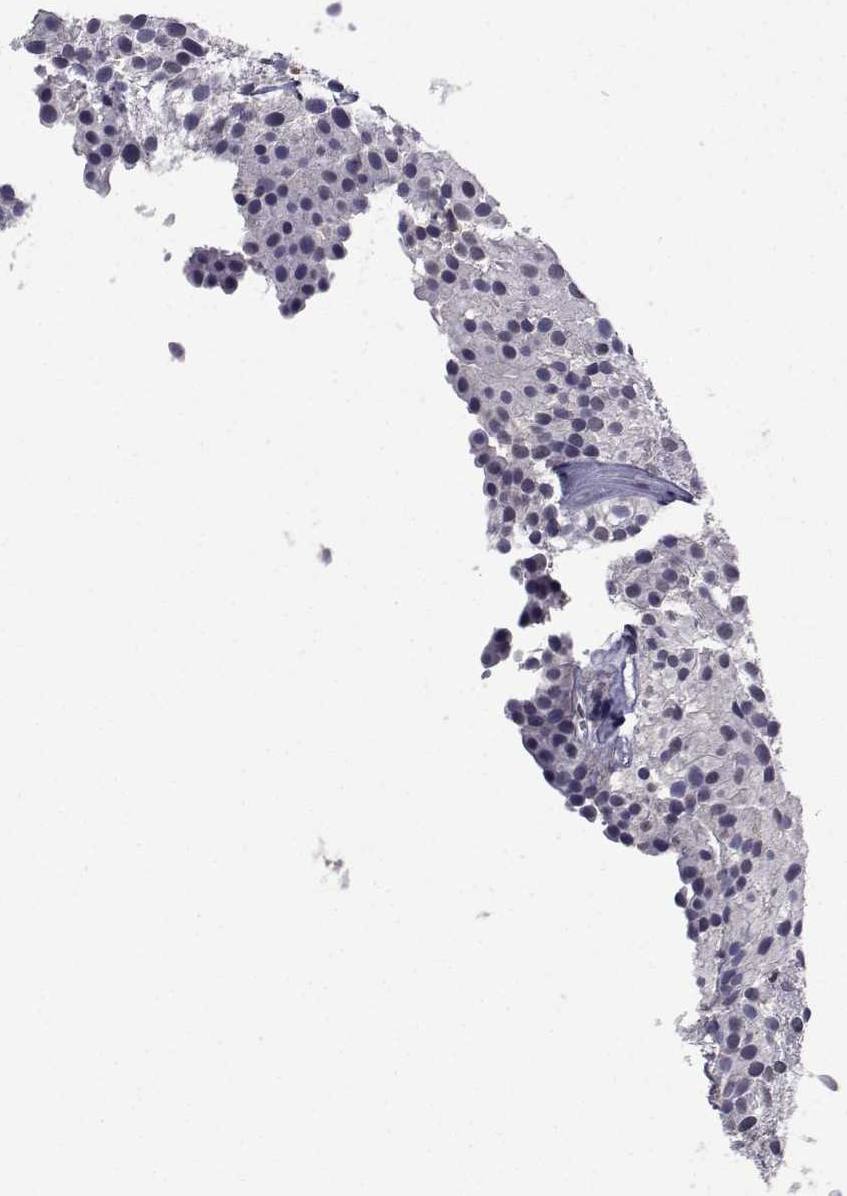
{"staining": {"intensity": "negative", "quantity": "none", "location": "none"}, "tissue": "urothelial cancer", "cell_type": "Tumor cells", "image_type": "cancer", "snomed": [{"axis": "morphology", "description": "Urothelial carcinoma, Low grade"}, {"axis": "topography", "description": "Urinary bladder"}], "caption": "DAB (3,3'-diaminobenzidine) immunohistochemical staining of human urothelial carcinoma (low-grade) reveals no significant staining in tumor cells.", "gene": "CYP2S1", "patient": {"sex": "female", "age": 87}}